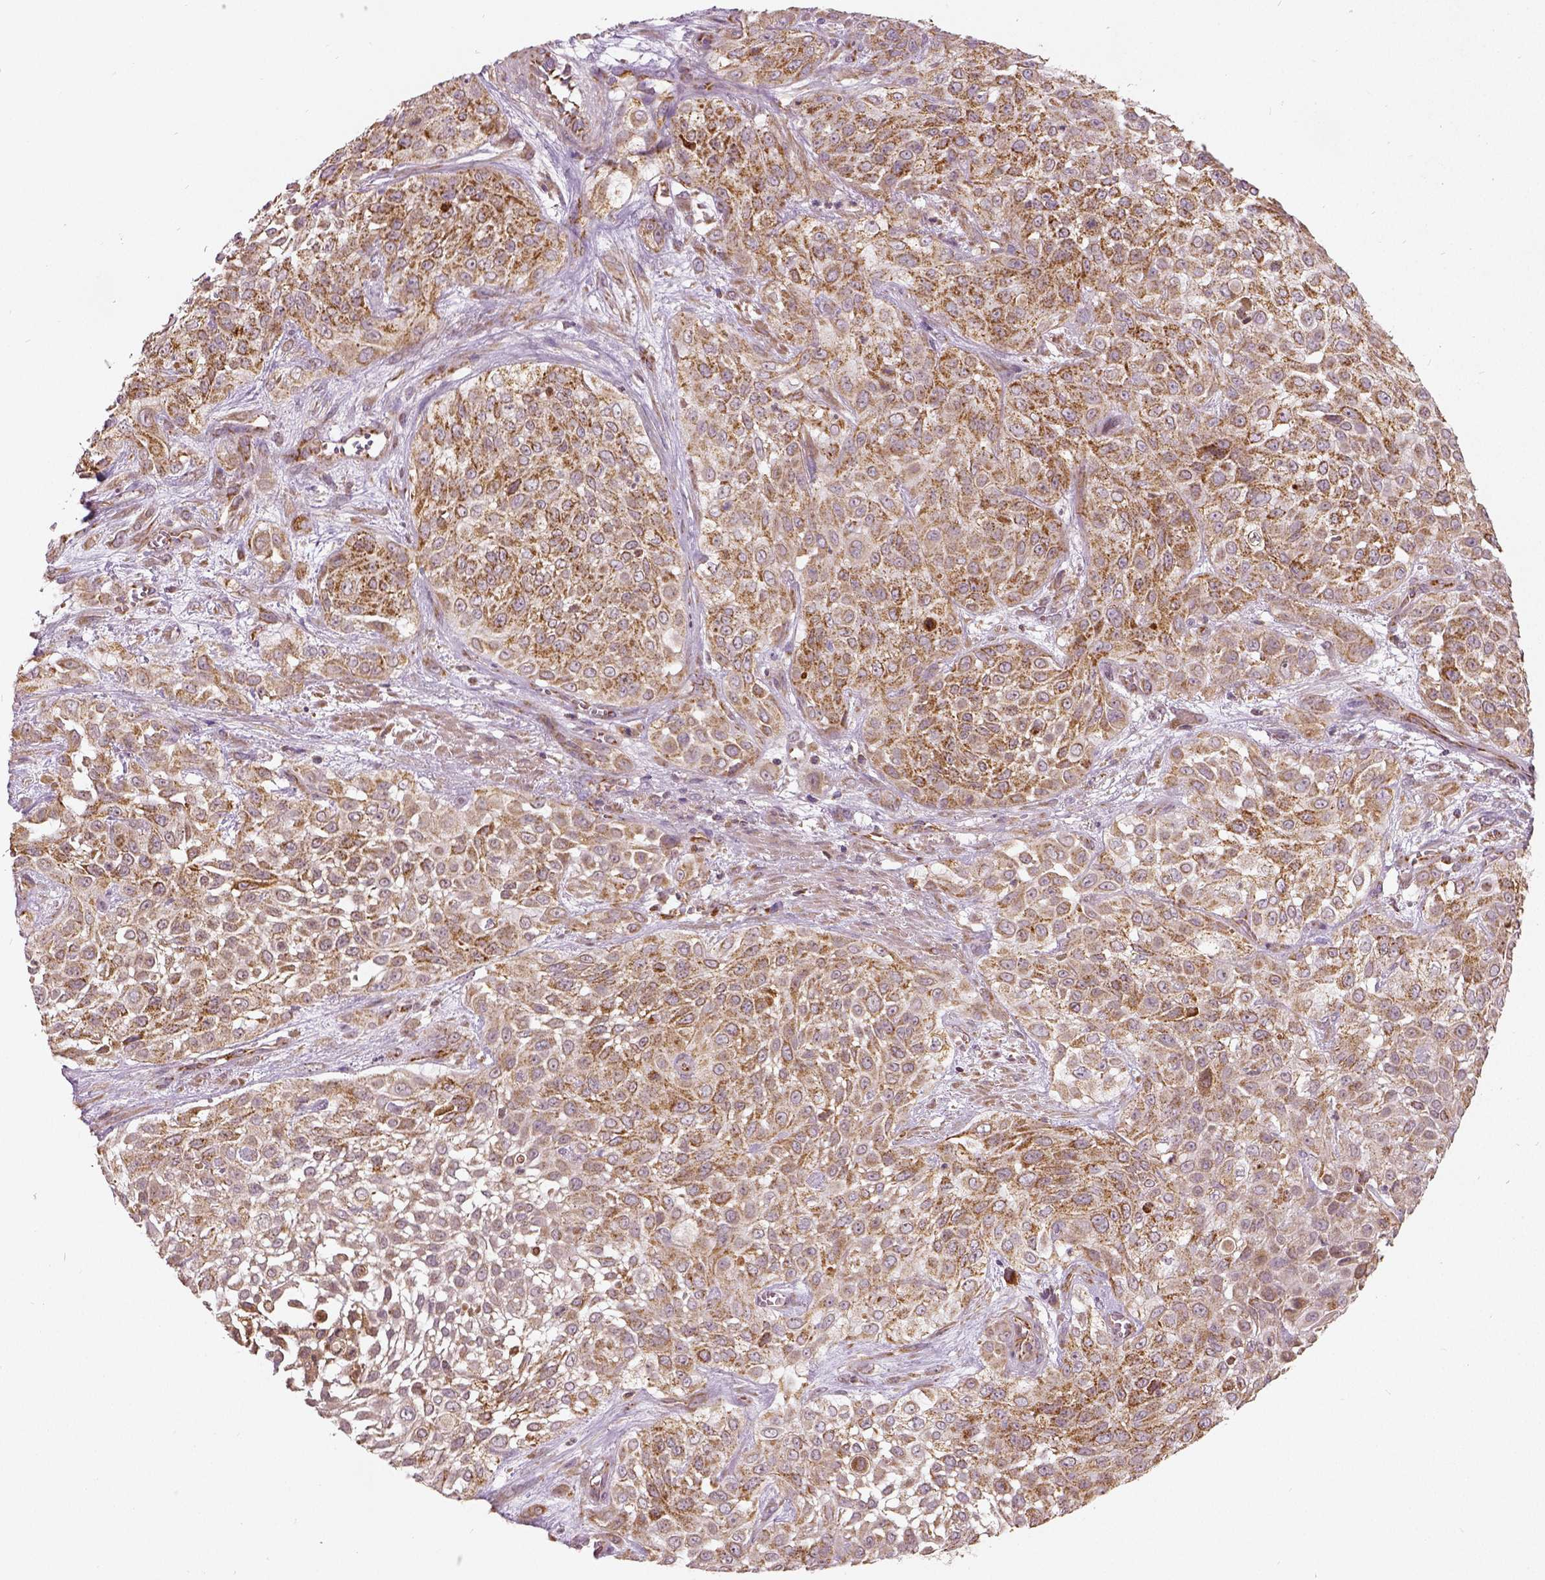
{"staining": {"intensity": "moderate", "quantity": ">75%", "location": "cytoplasmic/membranous"}, "tissue": "urothelial cancer", "cell_type": "Tumor cells", "image_type": "cancer", "snomed": [{"axis": "morphology", "description": "Urothelial carcinoma, High grade"}, {"axis": "topography", "description": "Urinary bladder"}], "caption": "Urothelial cancer stained with a brown dye reveals moderate cytoplasmic/membranous positive expression in approximately >75% of tumor cells.", "gene": "PGAM5", "patient": {"sex": "male", "age": 57}}